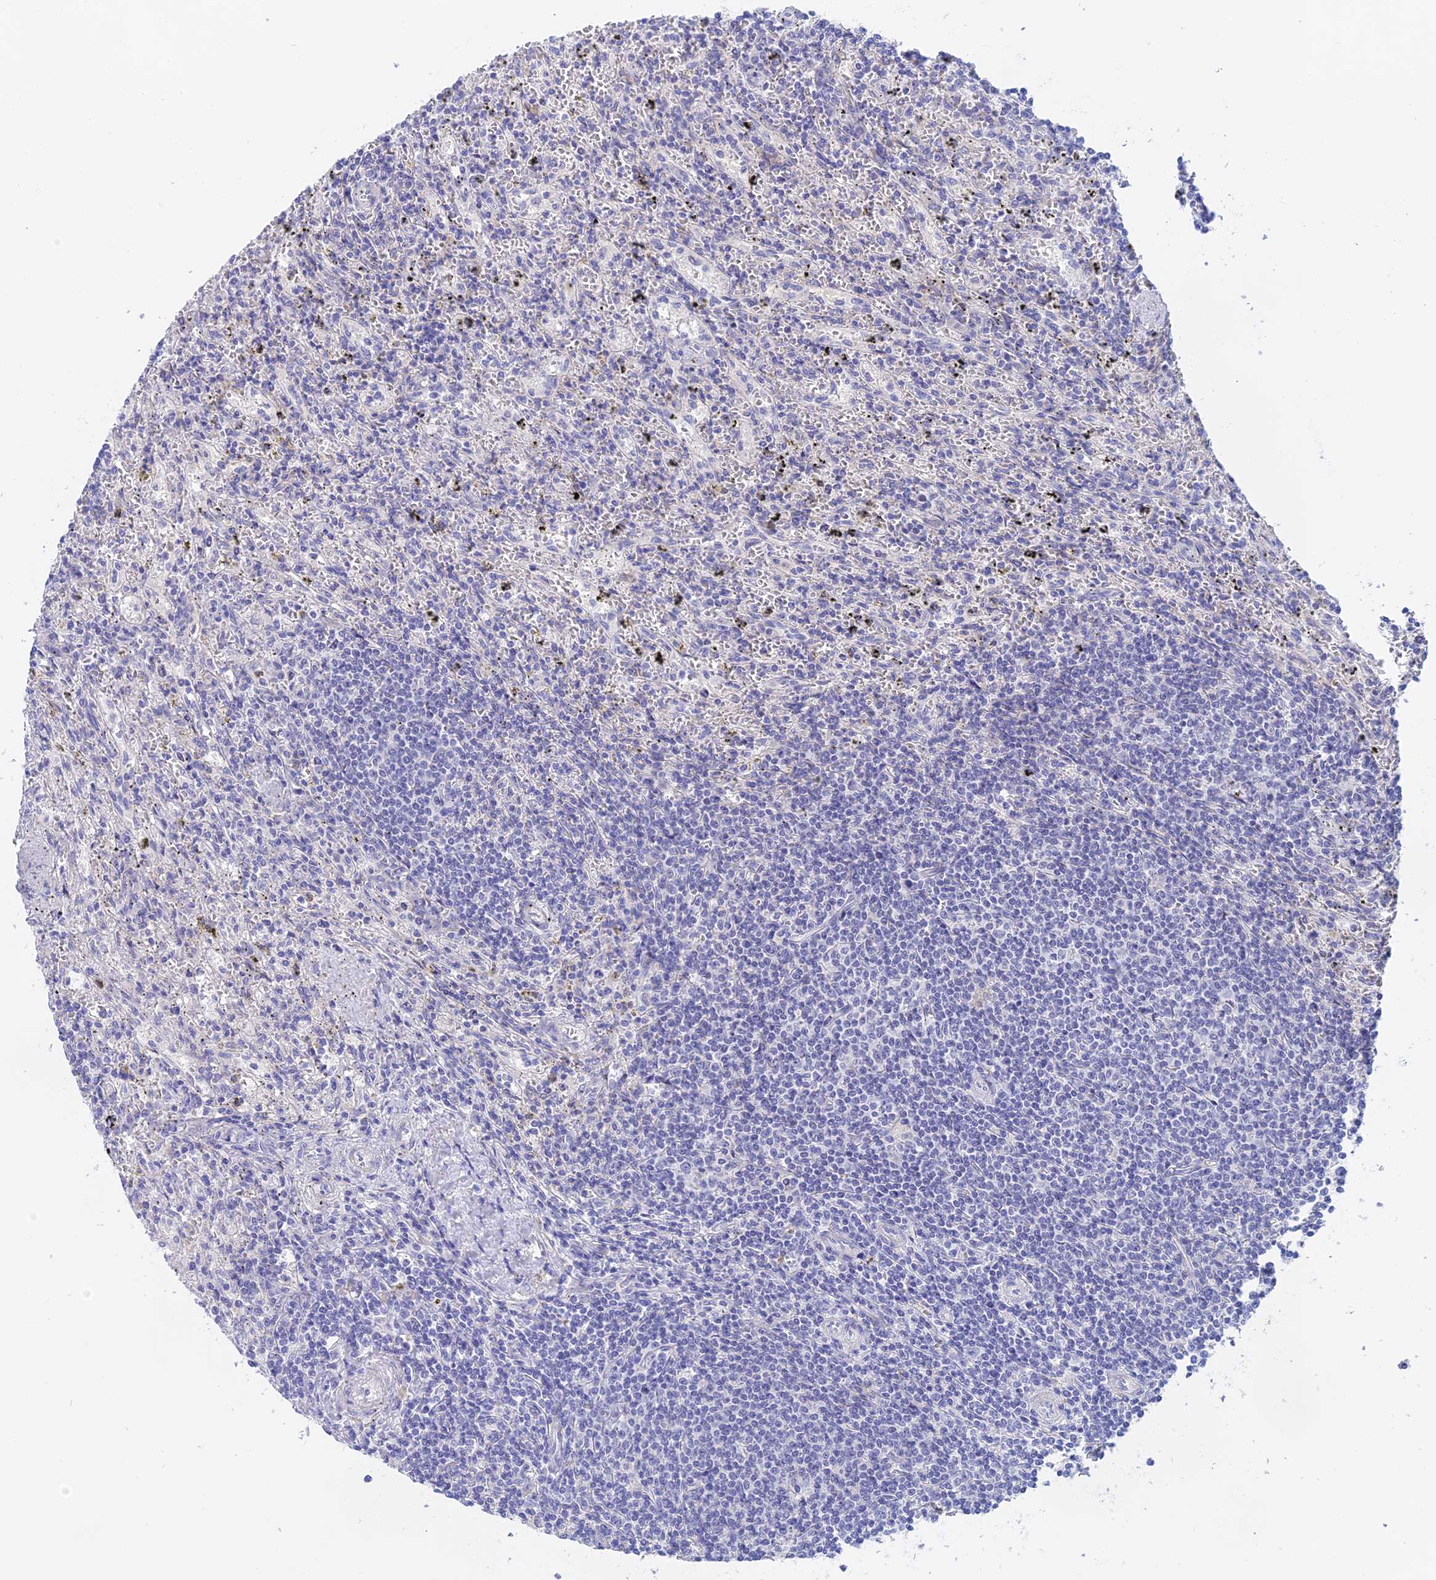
{"staining": {"intensity": "negative", "quantity": "none", "location": "none"}, "tissue": "lymphoma", "cell_type": "Tumor cells", "image_type": "cancer", "snomed": [{"axis": "morphology", "description": "Malignant lymphoma, non-Hodgkin's type, Low grade"}, {"axis": "topography", "description": "Spleen"}], "caption": "This image is of malignant lymphoma, non-Hodgkin's type (low-grade) stained with IHC to label a protein in brown with the nuclei are counter-stained blue. There is no staining in tumor cells.", "gene": "GLB1L", "patient": {"sex": "male", "age": 76}}